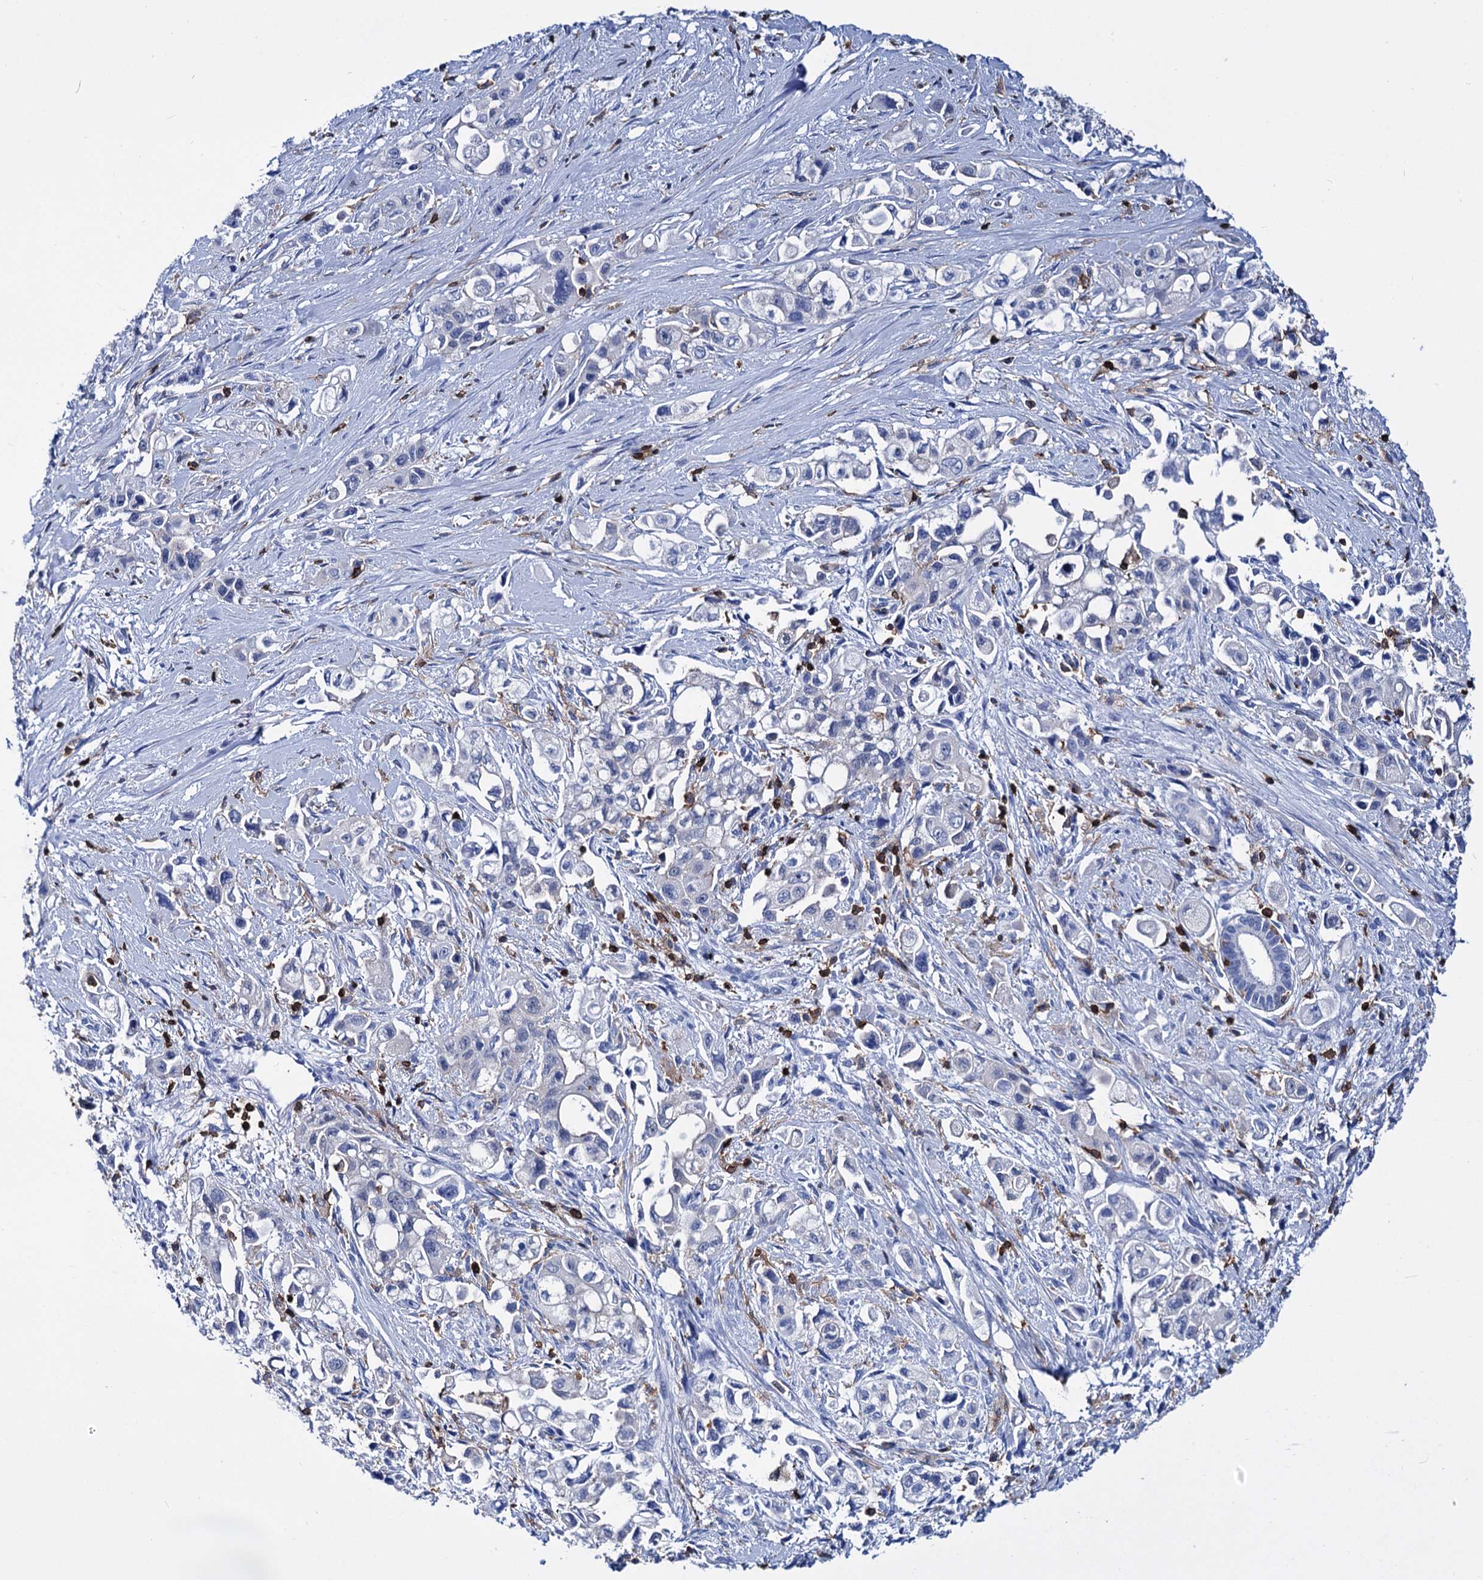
{"staining": {"intensity": "negative", "quantity": "none", "location": "none"}, "tissue": "pancreatic cancer", "cell_type": "Tumor cells", "image_type": "cancer", "snomed": [{"axis": "morphology", "description": "Adenocarcinoma, NOS"}, {"axis": "topography", "description": "Pancreas"}], "caption": "A high-resolution histopathology image shows IHC staining of pancreatic cancer (adenocarcinoma), which exhibits no significant expression in tumor cells. (DAB immunohistochemistry (IHC), high magnification).", "gene": "DEF6", "patient": {"sex": "female", "age": 66}}